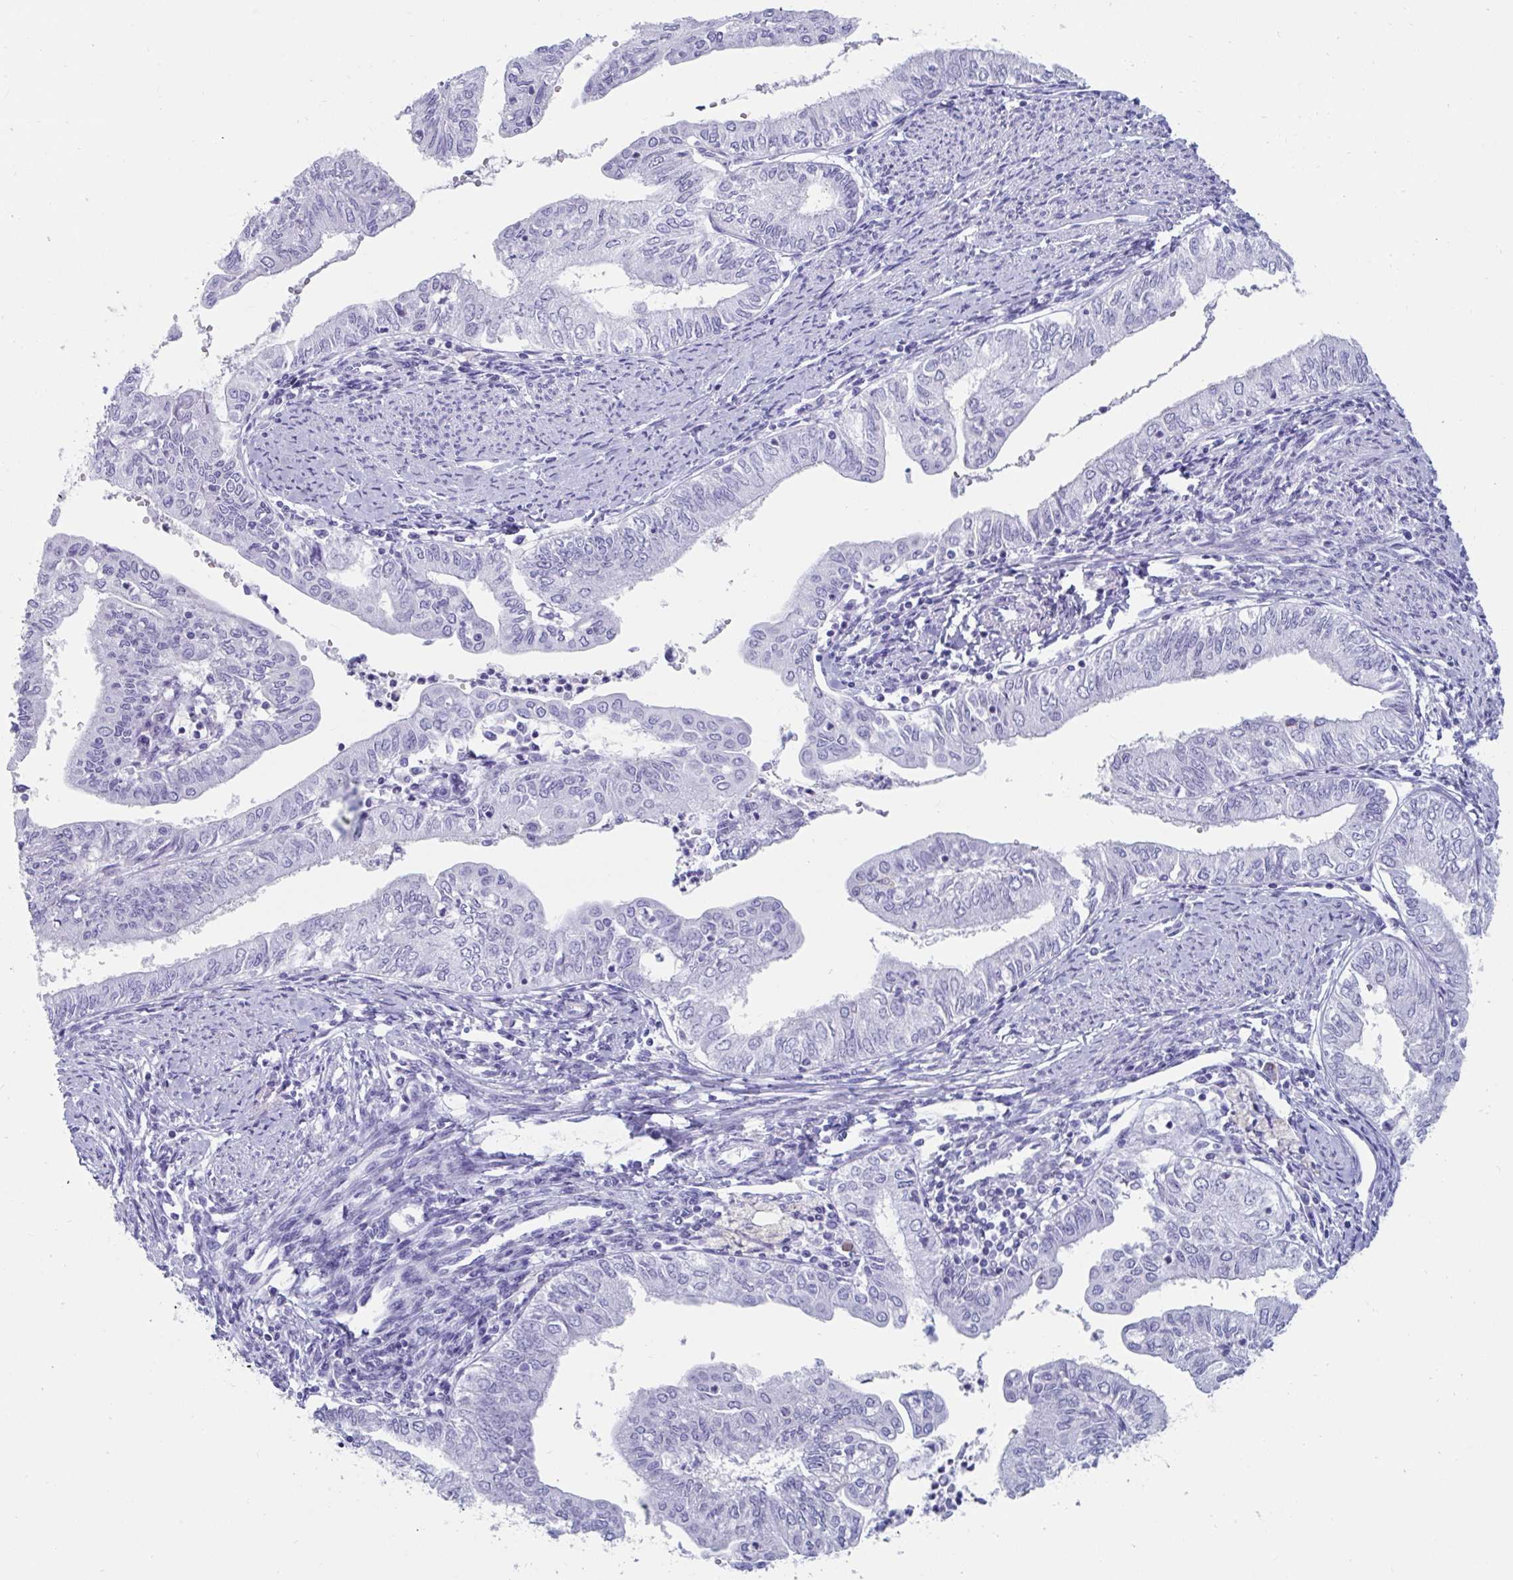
{"staining": {"intensity": "negative", "quantity": "none", "location": "none"}, "tissue": "endometrial cancer", "cell_type": "Tumor cells", "image_type": "cancer", "snomed": [{"axis": "morphology", "description": "Adenocarcinoma, NOS"}, {"axis": "topography", "description": "Endometrium"}], "caption": "A high-resolution photomicrograph shows immunohistochemistry (IHC) staining of endometrial cancer, which demonstrates no significant staining in tumor cells. Nuclei are stained in blue.", "gene": "GKN2", "patient": {"sex": "female", "age": 66}}